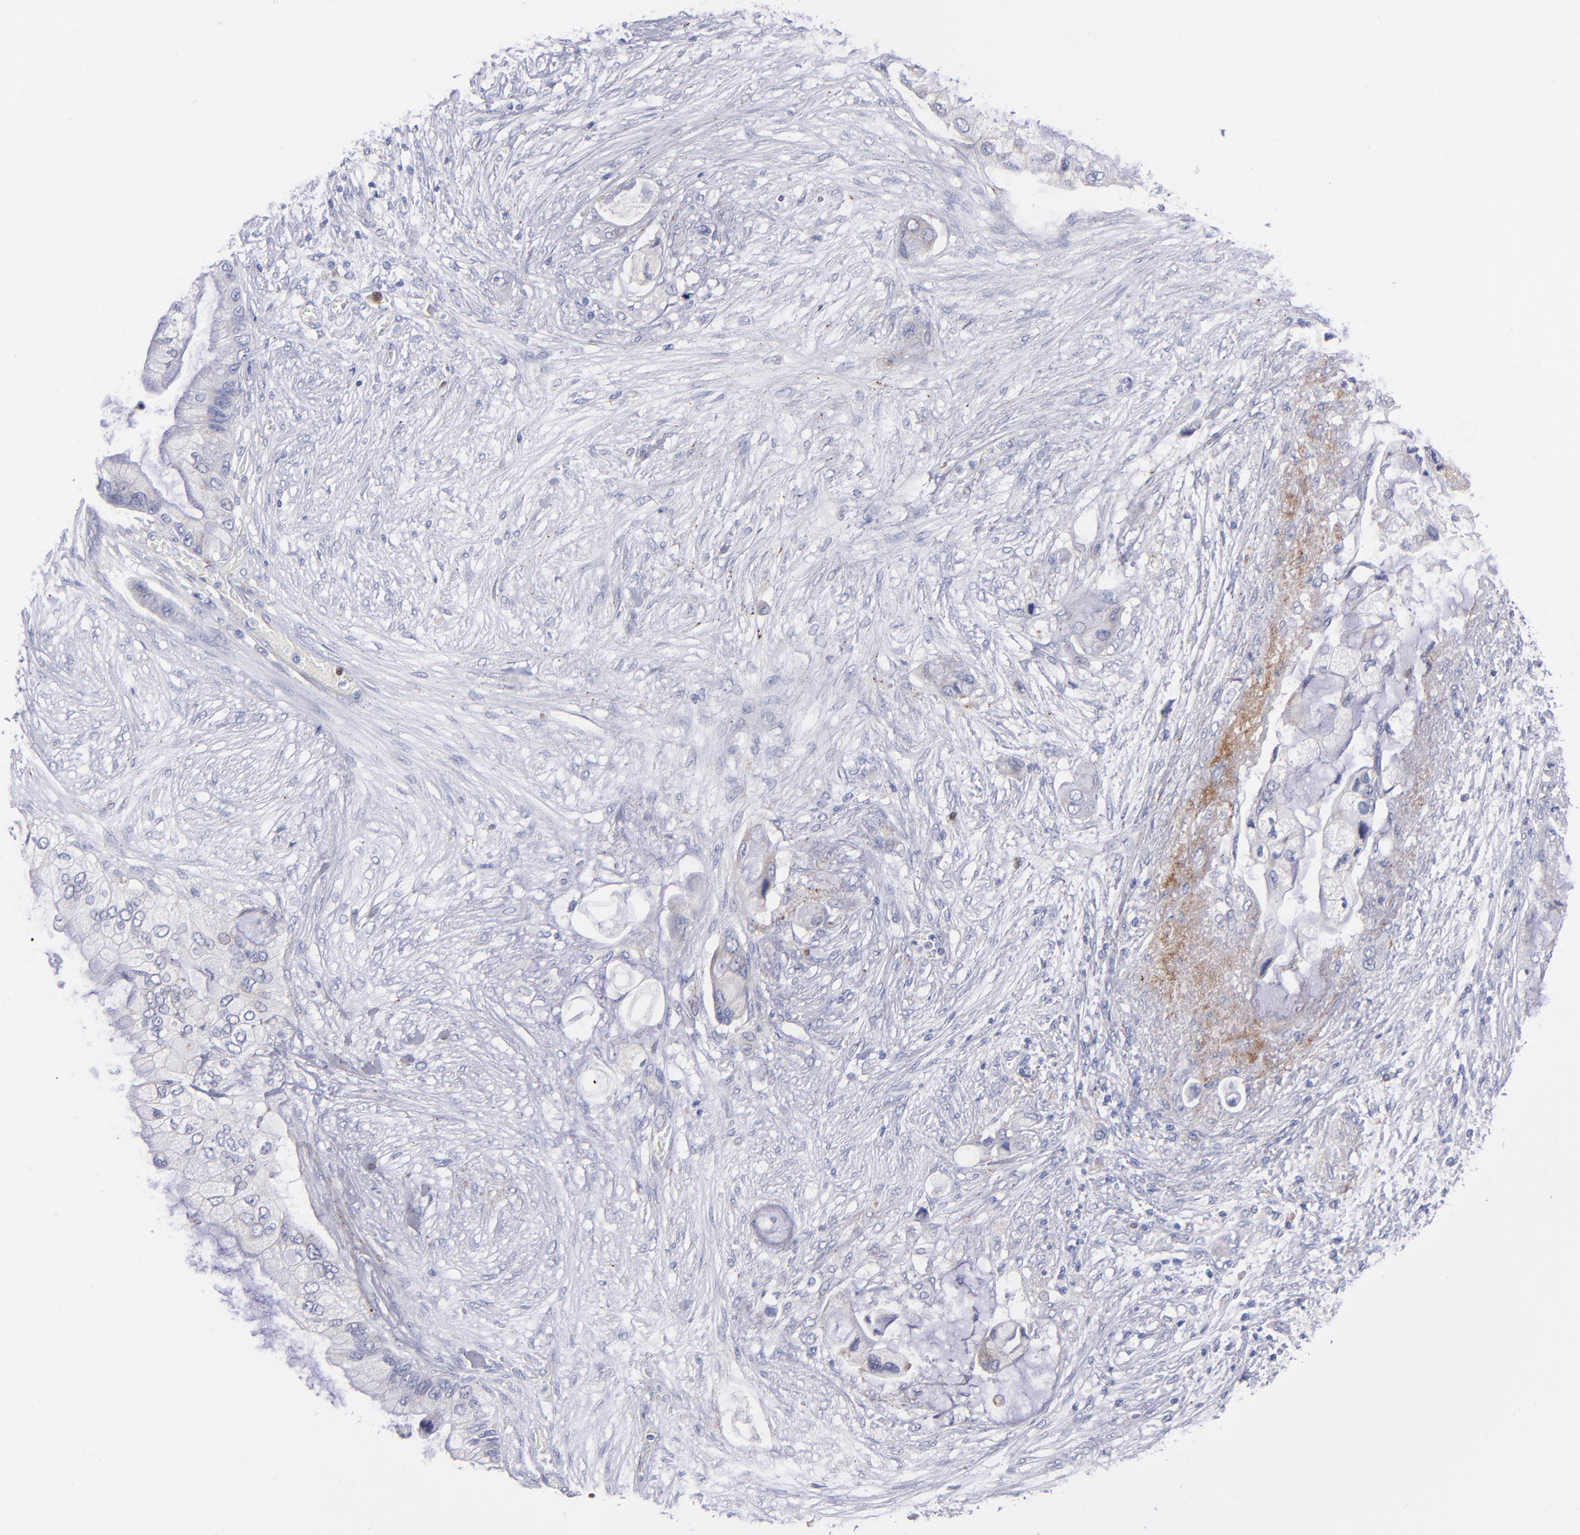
{"staining": {"intensity": "negative", "quantity": "none", "location": "none"}, "tissue": "pancreatic cancer", "cell_type": "Tumor cells", "image_type": "cancer", "snomed": [{"axis": "morphology", "description": "Adenocarcinoma, NOS"}, {"axis": "topography", "description": "Pancreas"}], "caption": "High magnification brightfield microscopy of pancreatic adenocarcinoma stained with DAB (brown) and counterstained with hematoxylin (blue): tumor cells show no significant positivity. (DAB immunohistochemistry (IHC) with hematoxylin counter stain).", "gene": "MFGE8", "patient": {"sex": "female", "age": 59}}